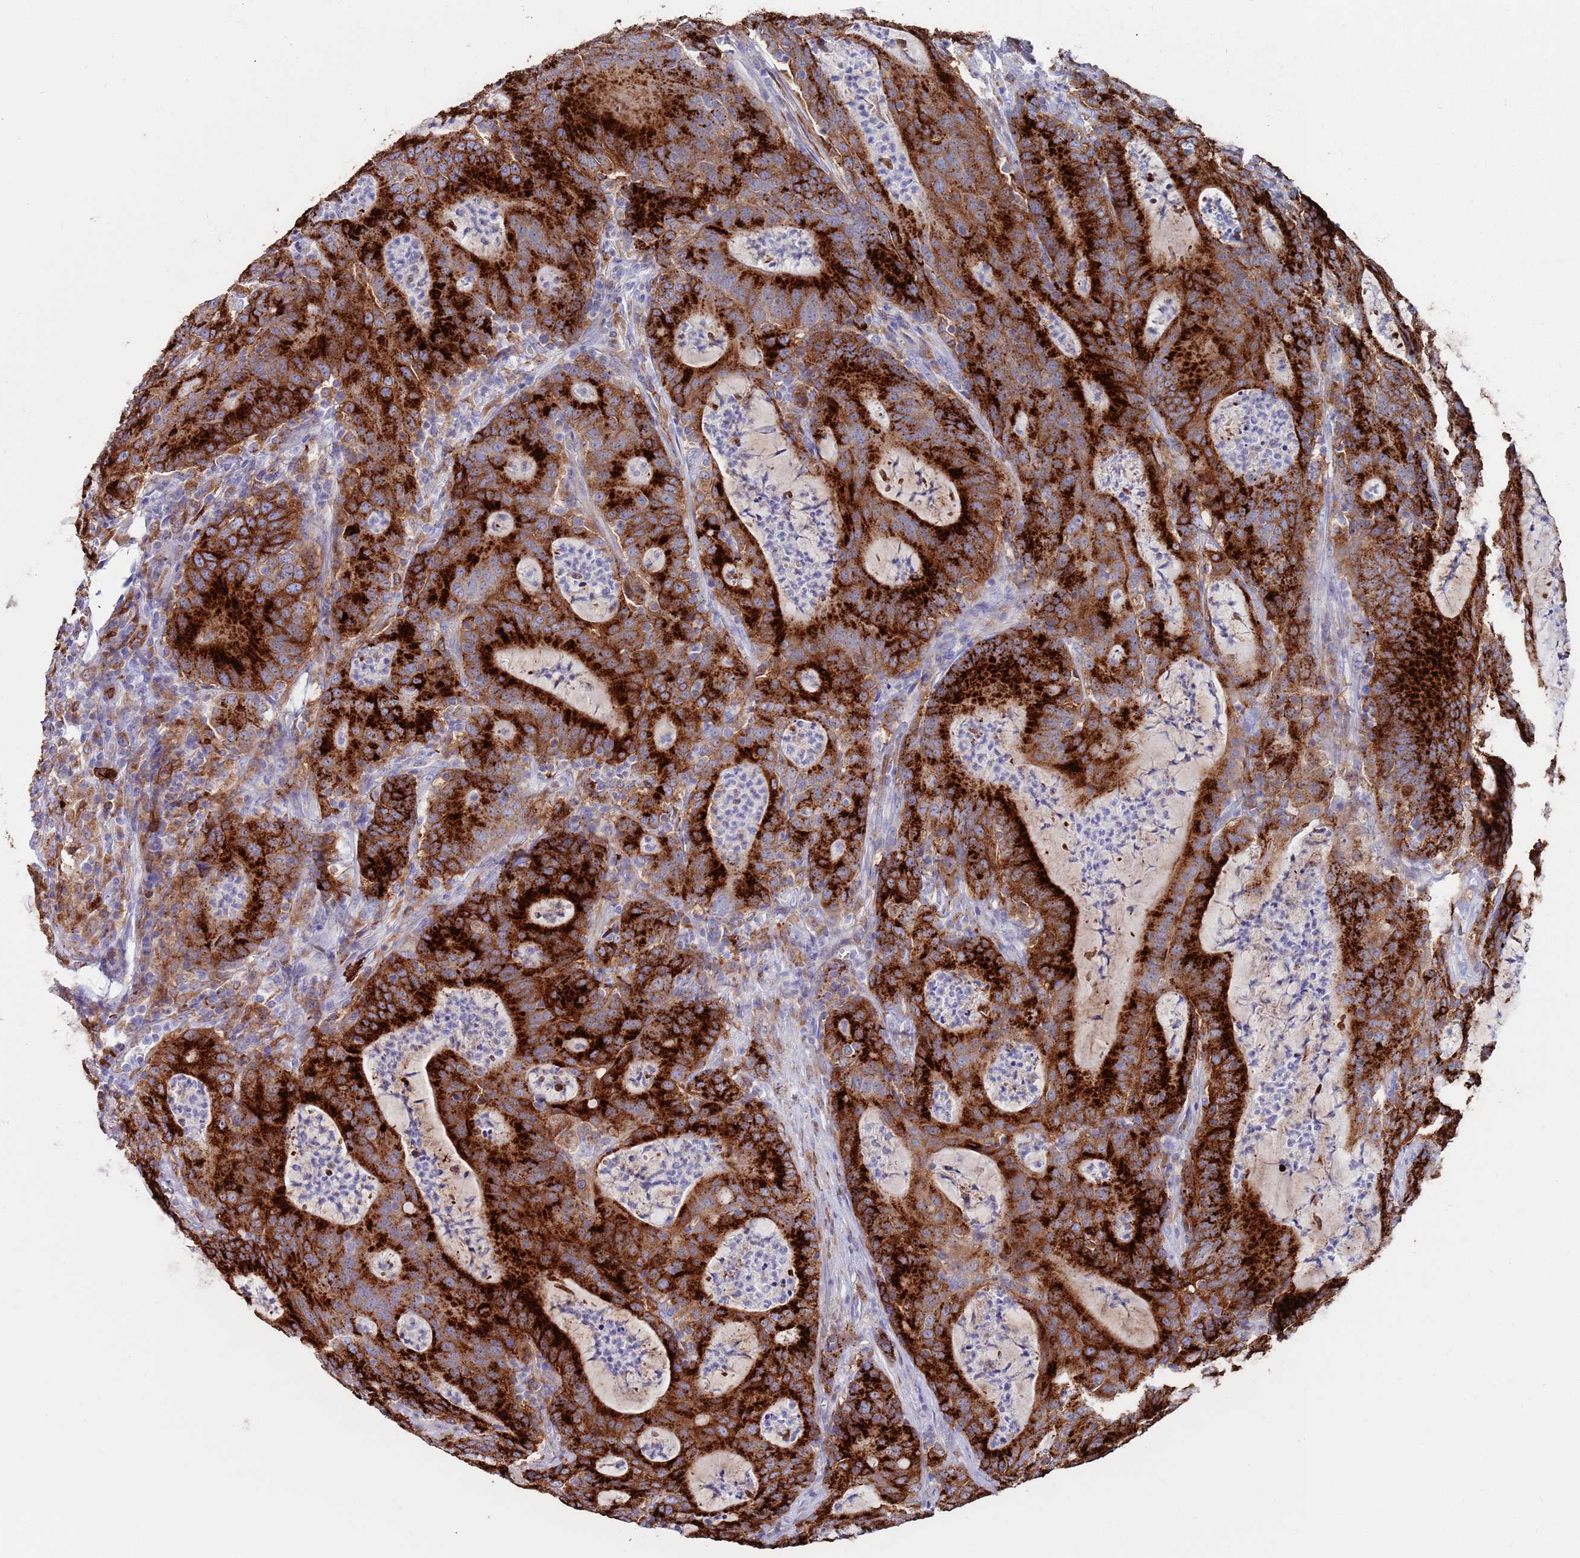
{"staining": {"intensity": "strong", "quantity": ">75%", "location": "cytoplasmic/membranous"}, "tissue": "colorectal cancer", "cell_type": "Tumor cells", "image_type": "cancer", "snomed": [{"axis": "morphology", "description": "Adenocarcinoma, NOS"}, {"axis": "topography", "description": "Colon"}], "caption": "The histopathology image shows a brown stain indicating the presence of a protein in the cytoplasmic/membranous of tumor cells in colorectal cancer (adenocarcinoma). (Brightfield microscopy of DAB IHC at high magnification).", "gene": "GREB1L", "patient": {"sex": "male", "age": 83}}